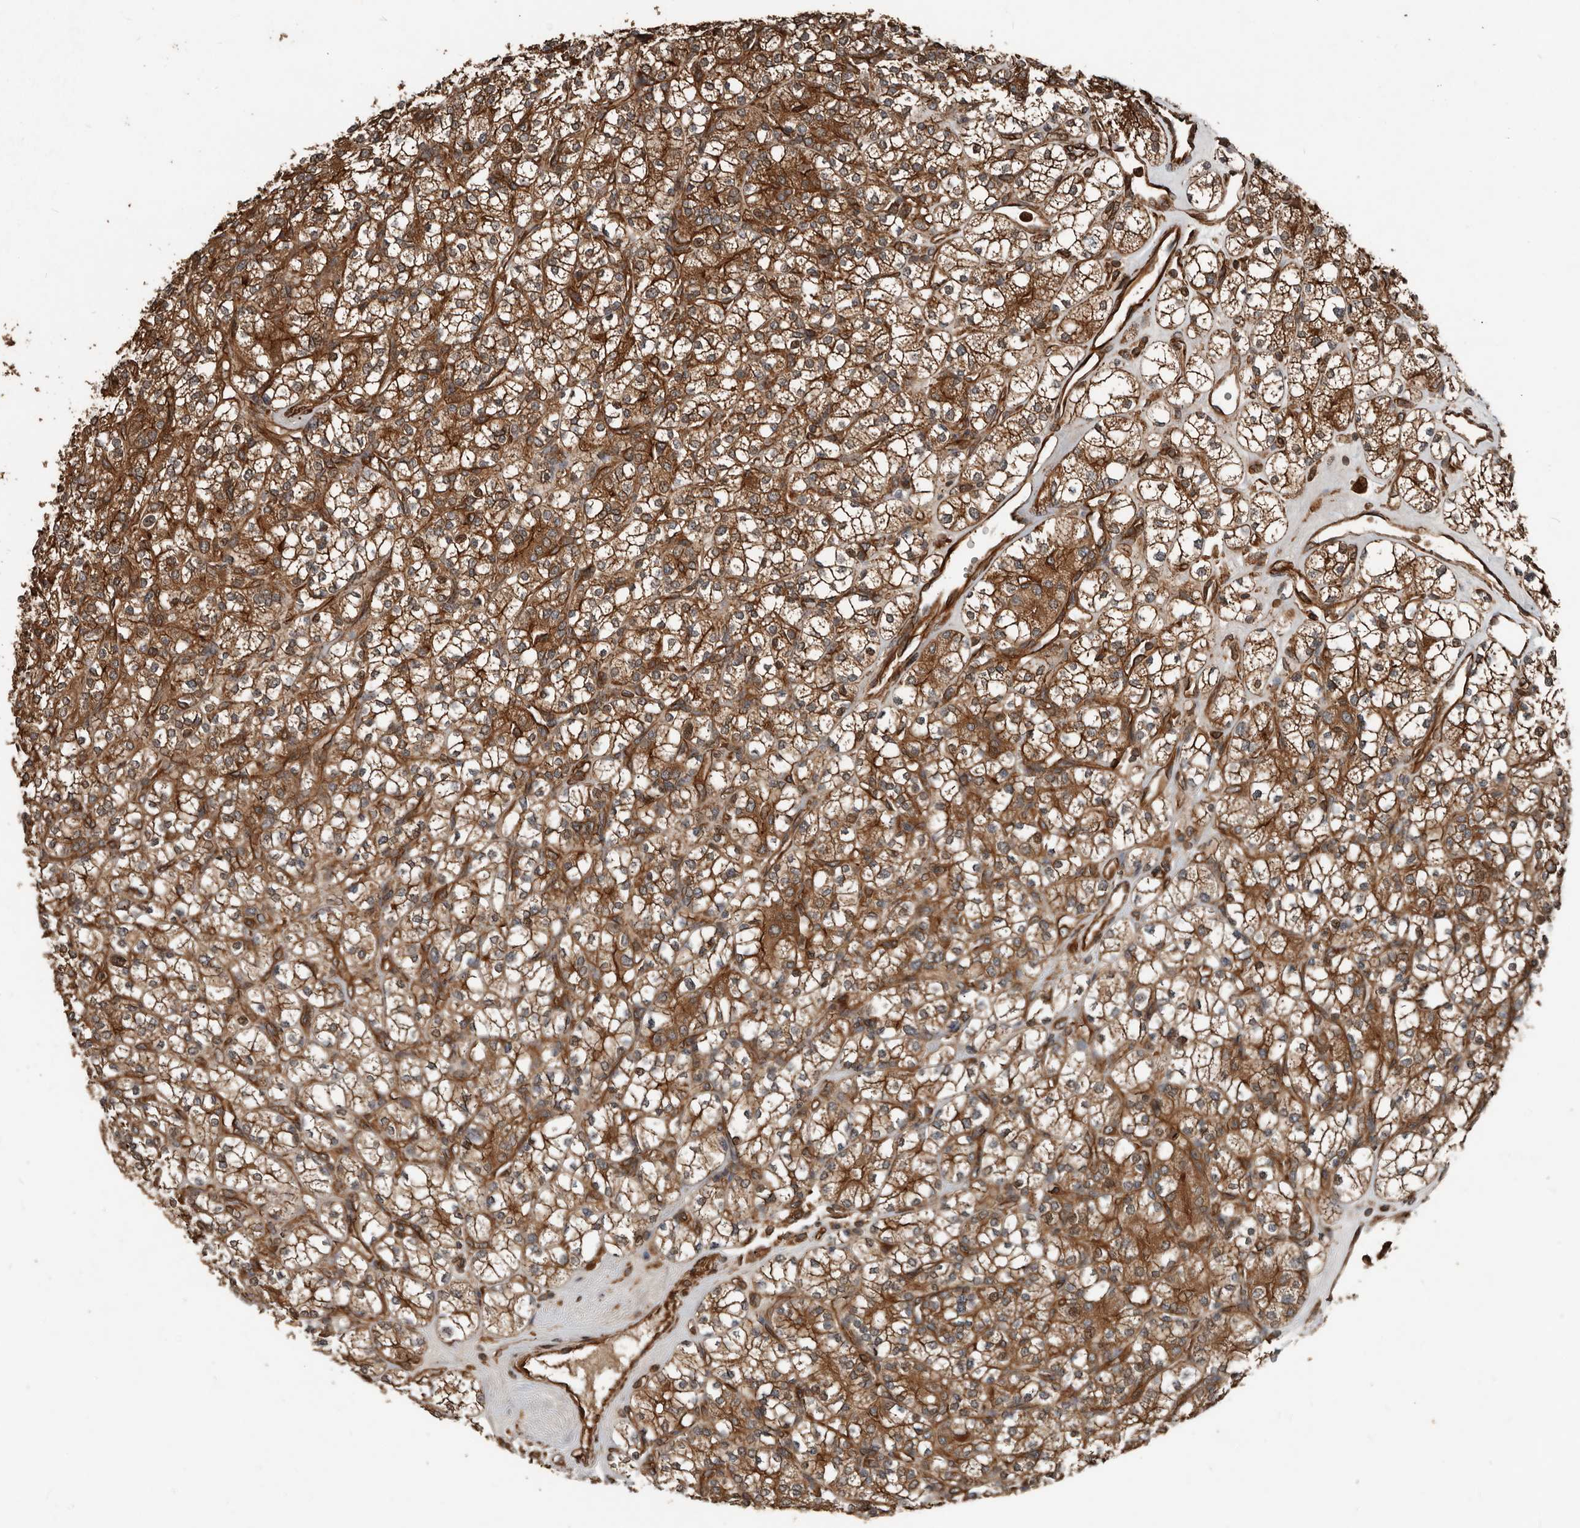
{"staining": {"intensity": "moderate", "quantity": ">75%", "location": "cytoplasmic/membranous"}, "tissue": "renal cancer", "cell_type": "Tumor cells", "image_type": "cancer", "snomed": [{"axis": "morphology", "description": "Adenocarcinoma, NOS"}, {"axis": "topography", "description": "Kidney"}], "caption": "Renal cancer (adenocarcinoma) tissue exhibits moderate cytoplasmic/membranous staining in about >75% of tumor cells", "gene": "YOD1", "patient": {"sex": "male", "age": 77}}